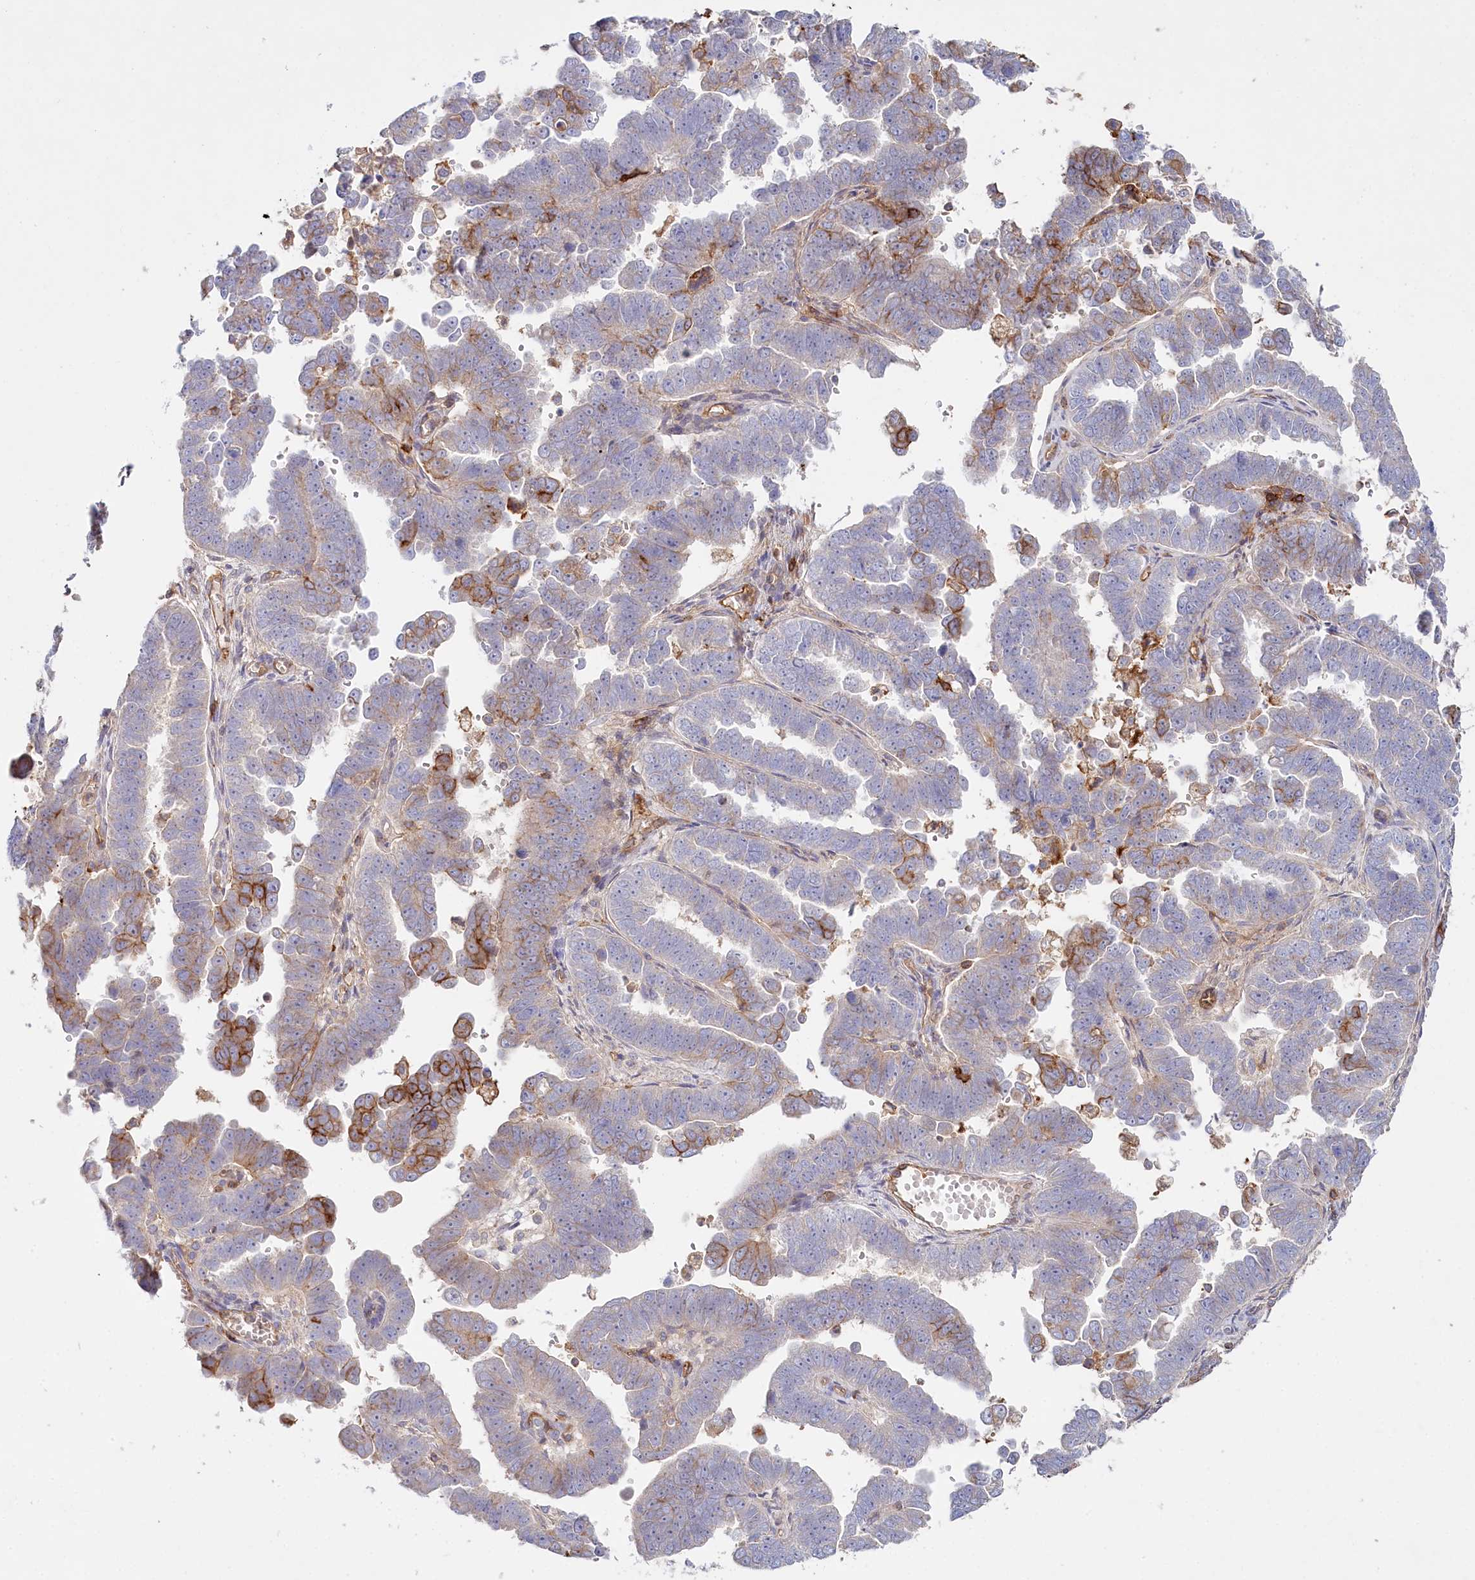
{"staining": {"intensity": "strong", "quantity": "<25%", "location": "cytoplasmic/membranous"}, "tissue": "endometrial cancer", "cell_type": "Tumor cells", "image_type": "cancer", "snomed": [{"axis": "morphology", "description": "Adenocarcinoma, NOS"}, {"axis": "topography", "description": "Endometrium"}], "caption": "Human endometrial cancer (adenocarcinoma) stained with a brown dye exhibits strong cytoplasmic/membranous positive staining in about <25% of tumor cells.", "gene": "RBP5", "patient": {"sex": "female", "age": 75}}